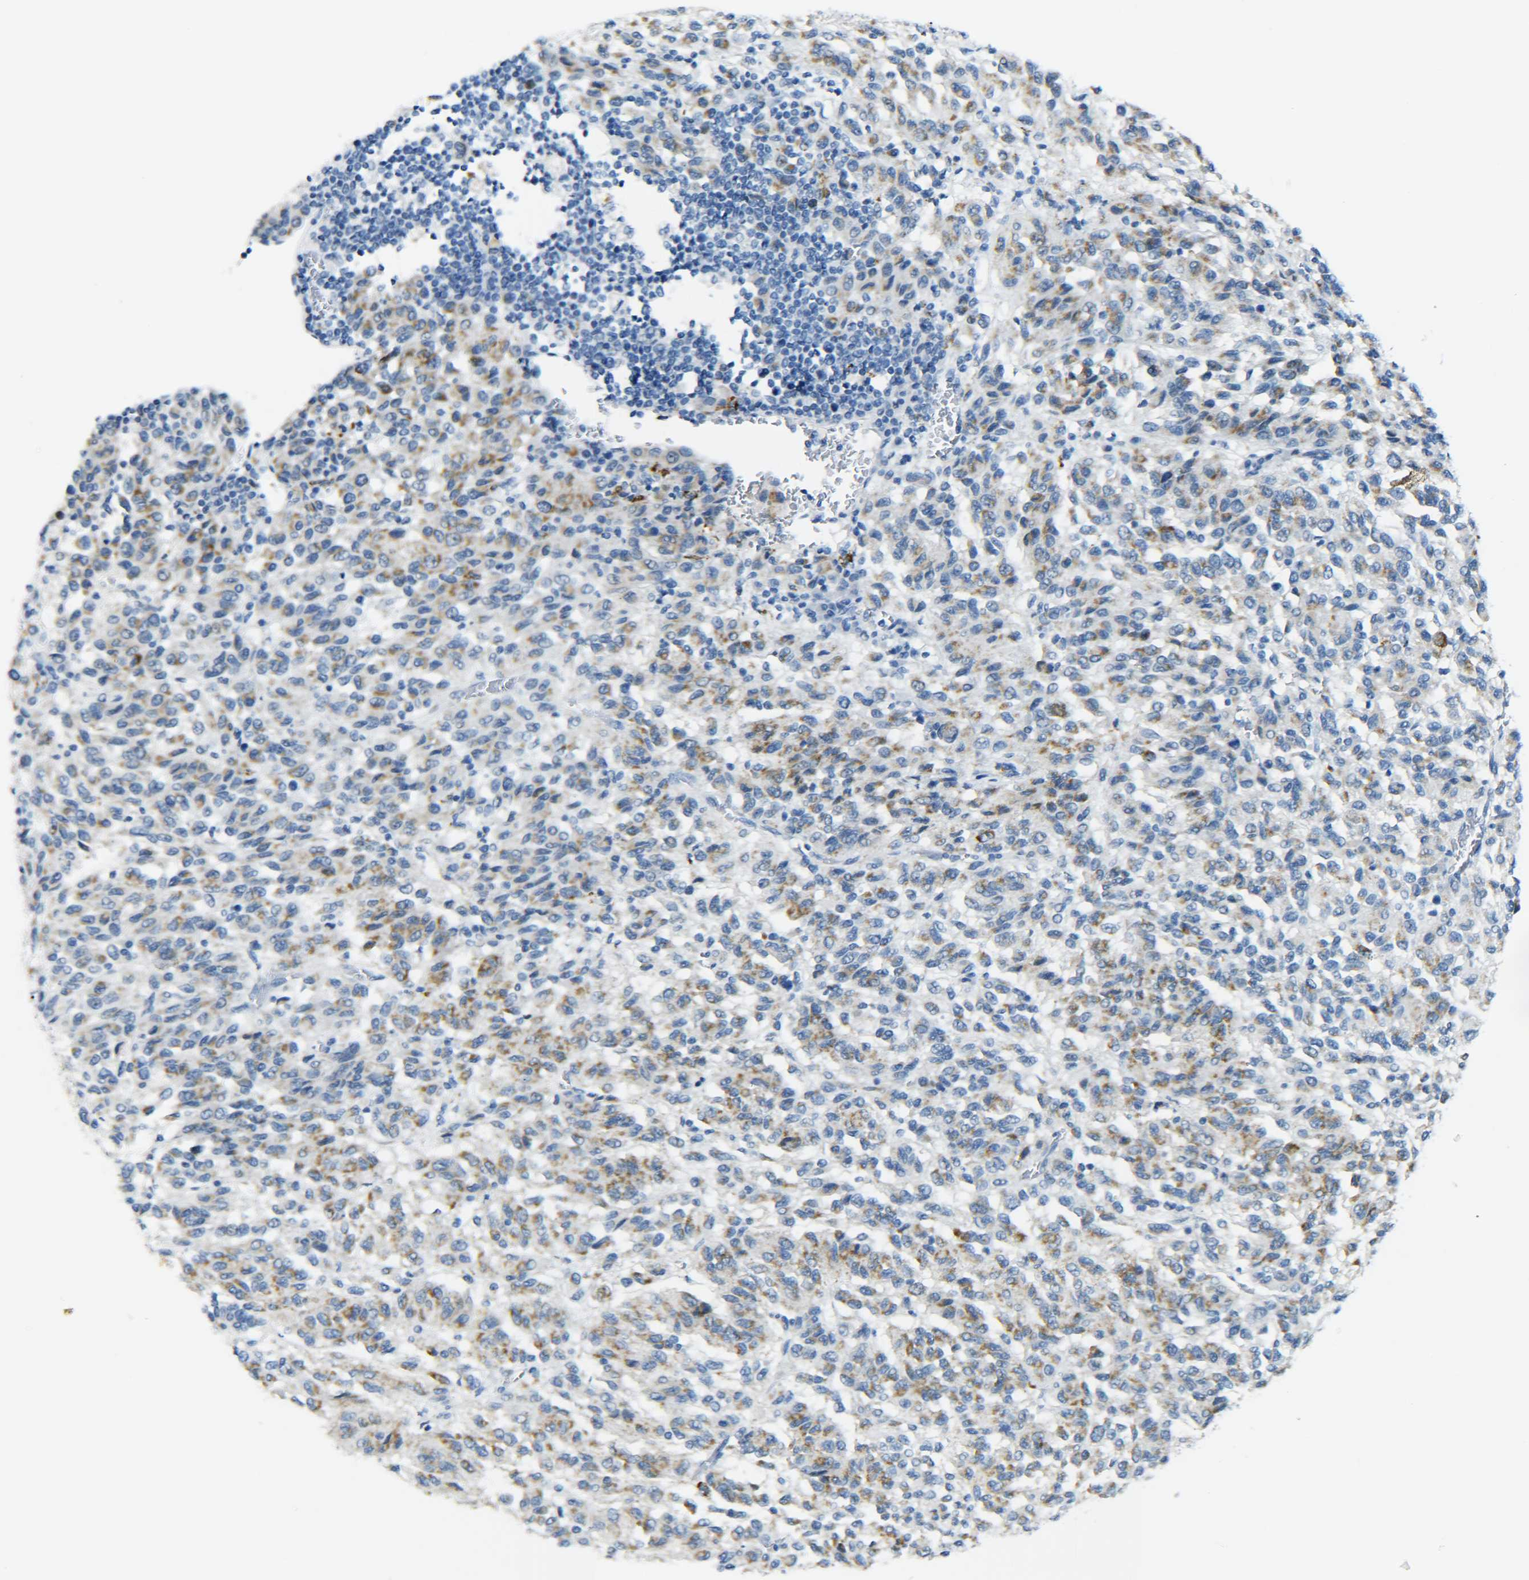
{"staining": {"intensity": "moderate", "quantity": "25%-75%", "location": "cytoplasmic/membranous"}, "tissue": "melanoma", "cell_type": "Tumor cells", "image_type": "cancer", "snomed": [{"axis": "morphology", "description": "Malignant melanoma, Metastatic site"}, {"axis": "topography", "description": "Lung"}], "caption": "Human malignant melanoma (metastatic site) stained with a protein marker displays moderate staining in tumor cells.", "gene": "C15orf48", "patient": {"sex": "male", "age": 64}}